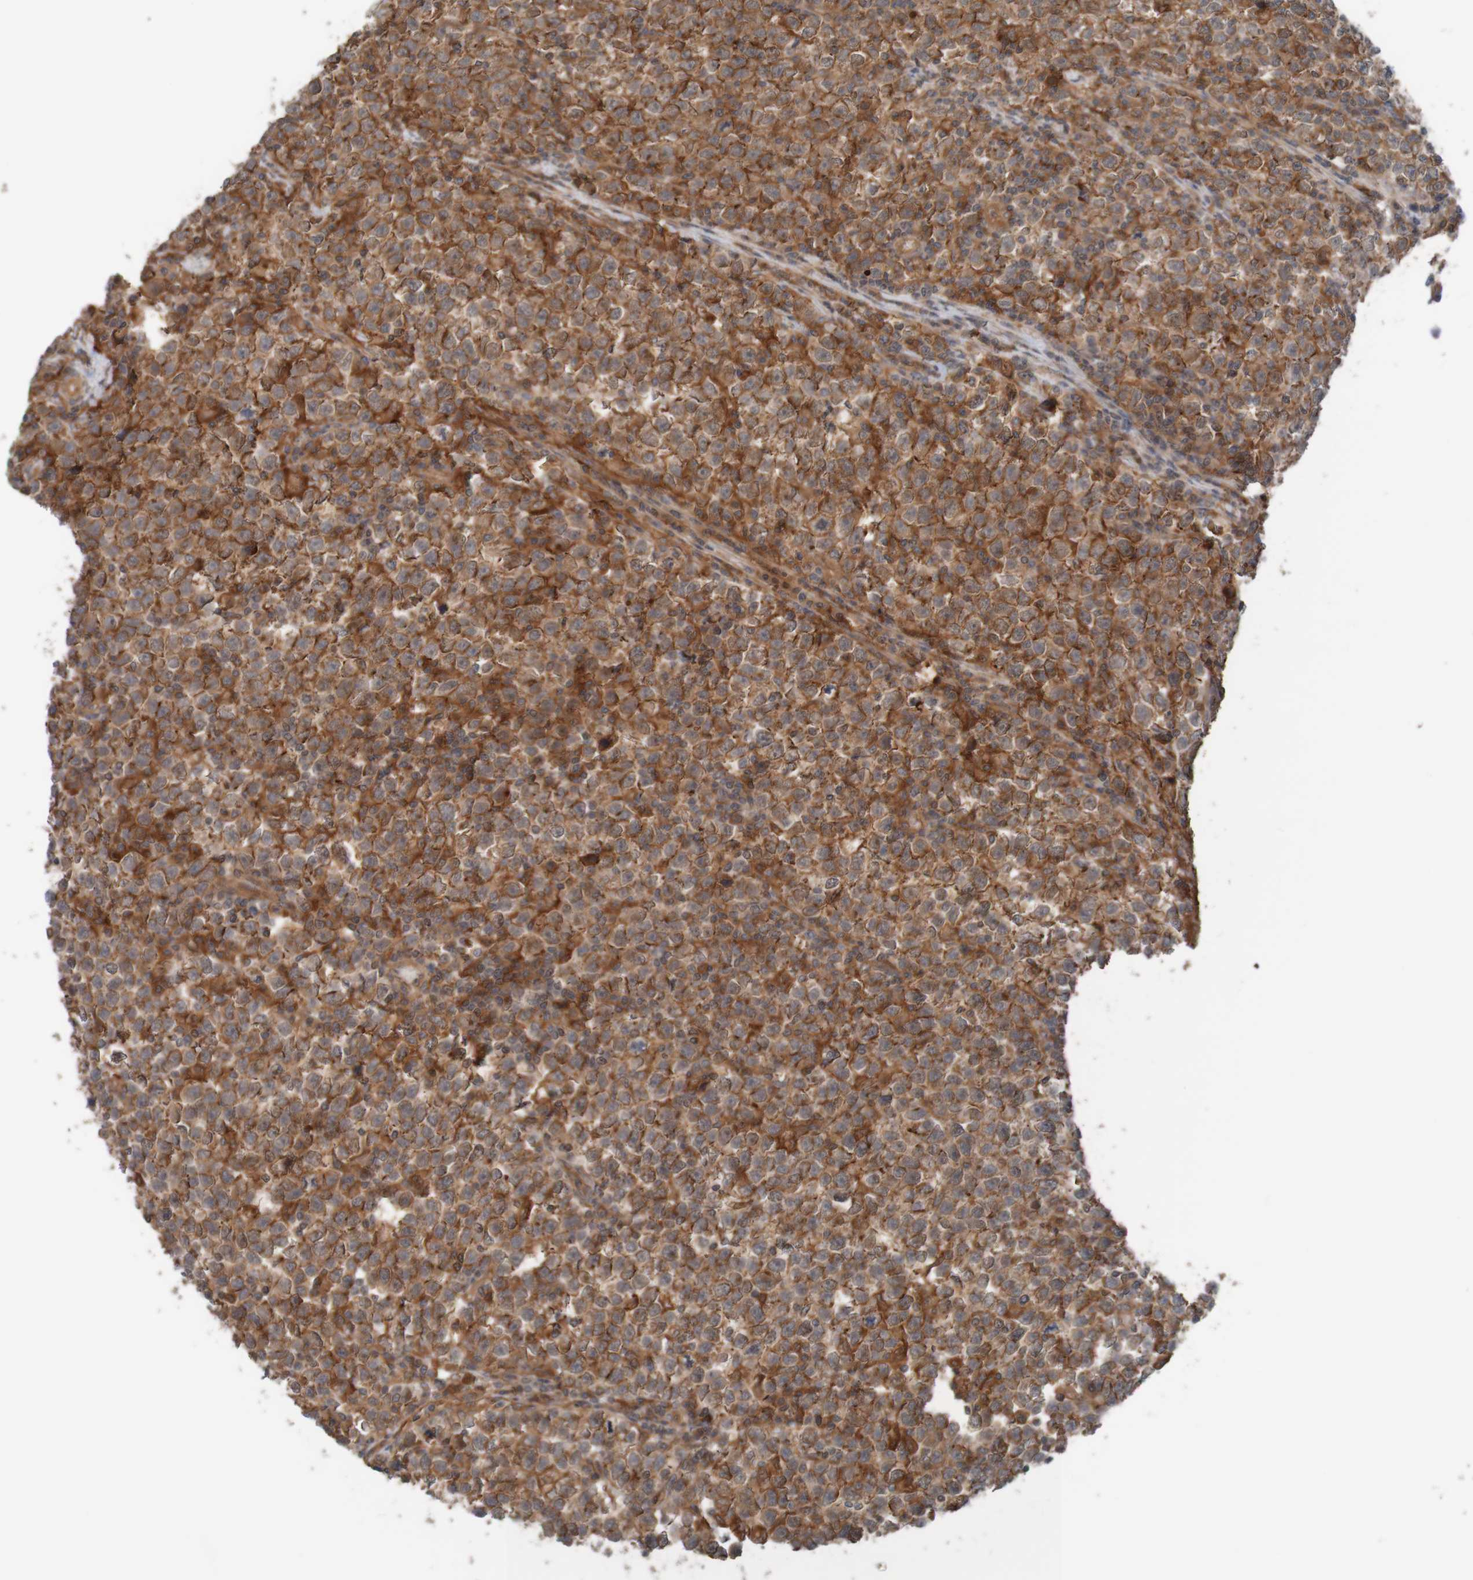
{"staining": {"intensity": "moderate", "quantity": ">75%", "location": "cytoplasmic/membranous"}, "tissue": "testis cancer", "cell_type": "Tumor cells", "image_type": "cancer", "snomed": [{"axis": "morphology", "description": "Seminoma, NOS"}, {"axis": "topography", "description": "Testis"}], "caption": "Tumor cells show medium levels of moderate cytoplasmic/membranous staining in approximately >75% of cells in testis seminoma.", "gene": "ARHGEF11", "patient": {"sex": "male", "age": 43}}